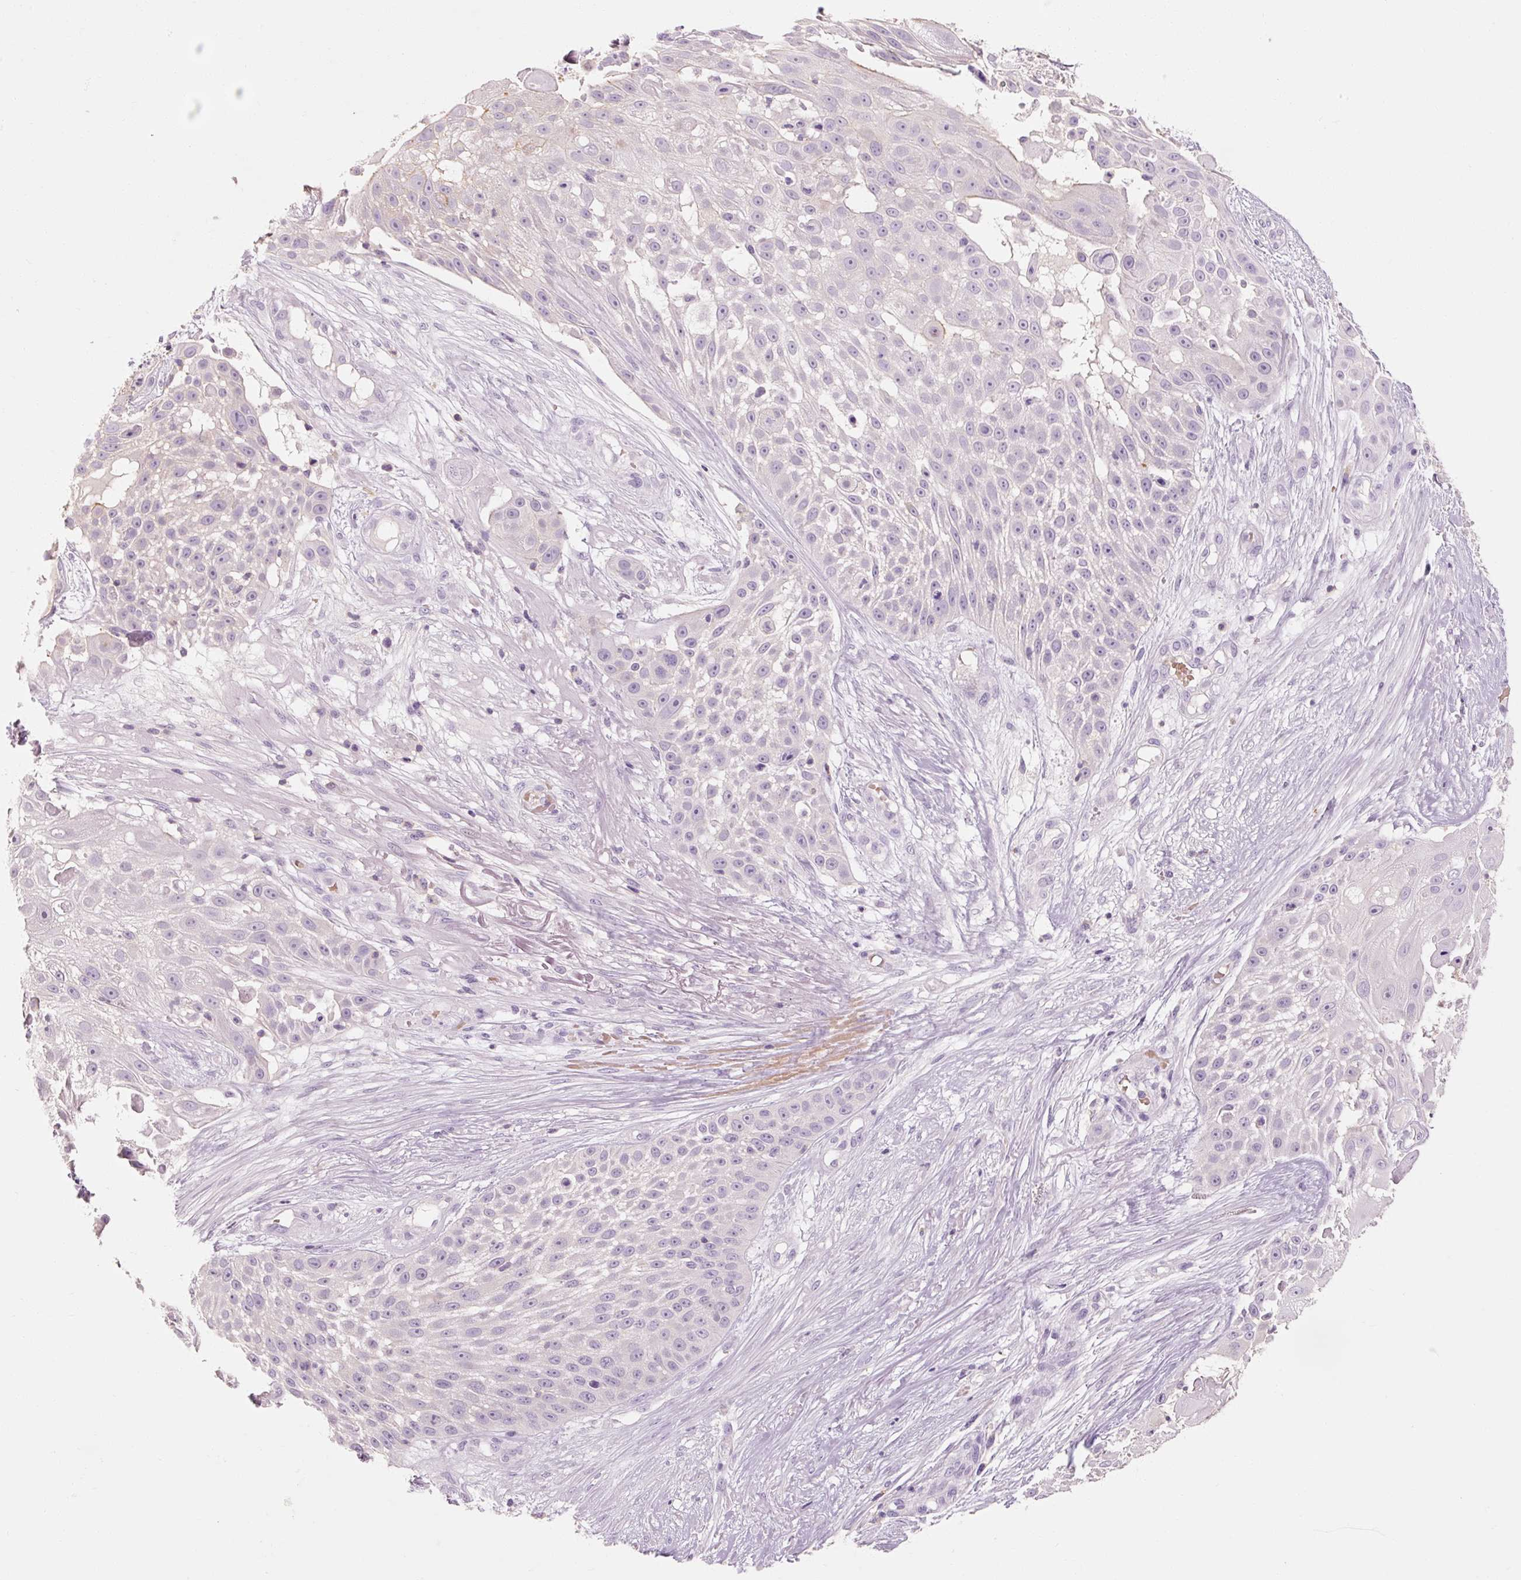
{"staining": {"intensity": "negative", "quantity": "none", "location": "none"}, "tissue": "skin cancer", "cell_type": "Tumor cells", "image_type": "cancer", "snomed": [{"axis": "morphology", "description": "Squamous cell carcinoma, NOS"}, {"axis": "topography", "description": "Skin"}], "caption": "The histopathology image shows no significant expression in tumor cells of skin cancer (squamous cell carcinoma).", "gene": "OR8K1", "patient": {"sex": "female", "age": 86}}